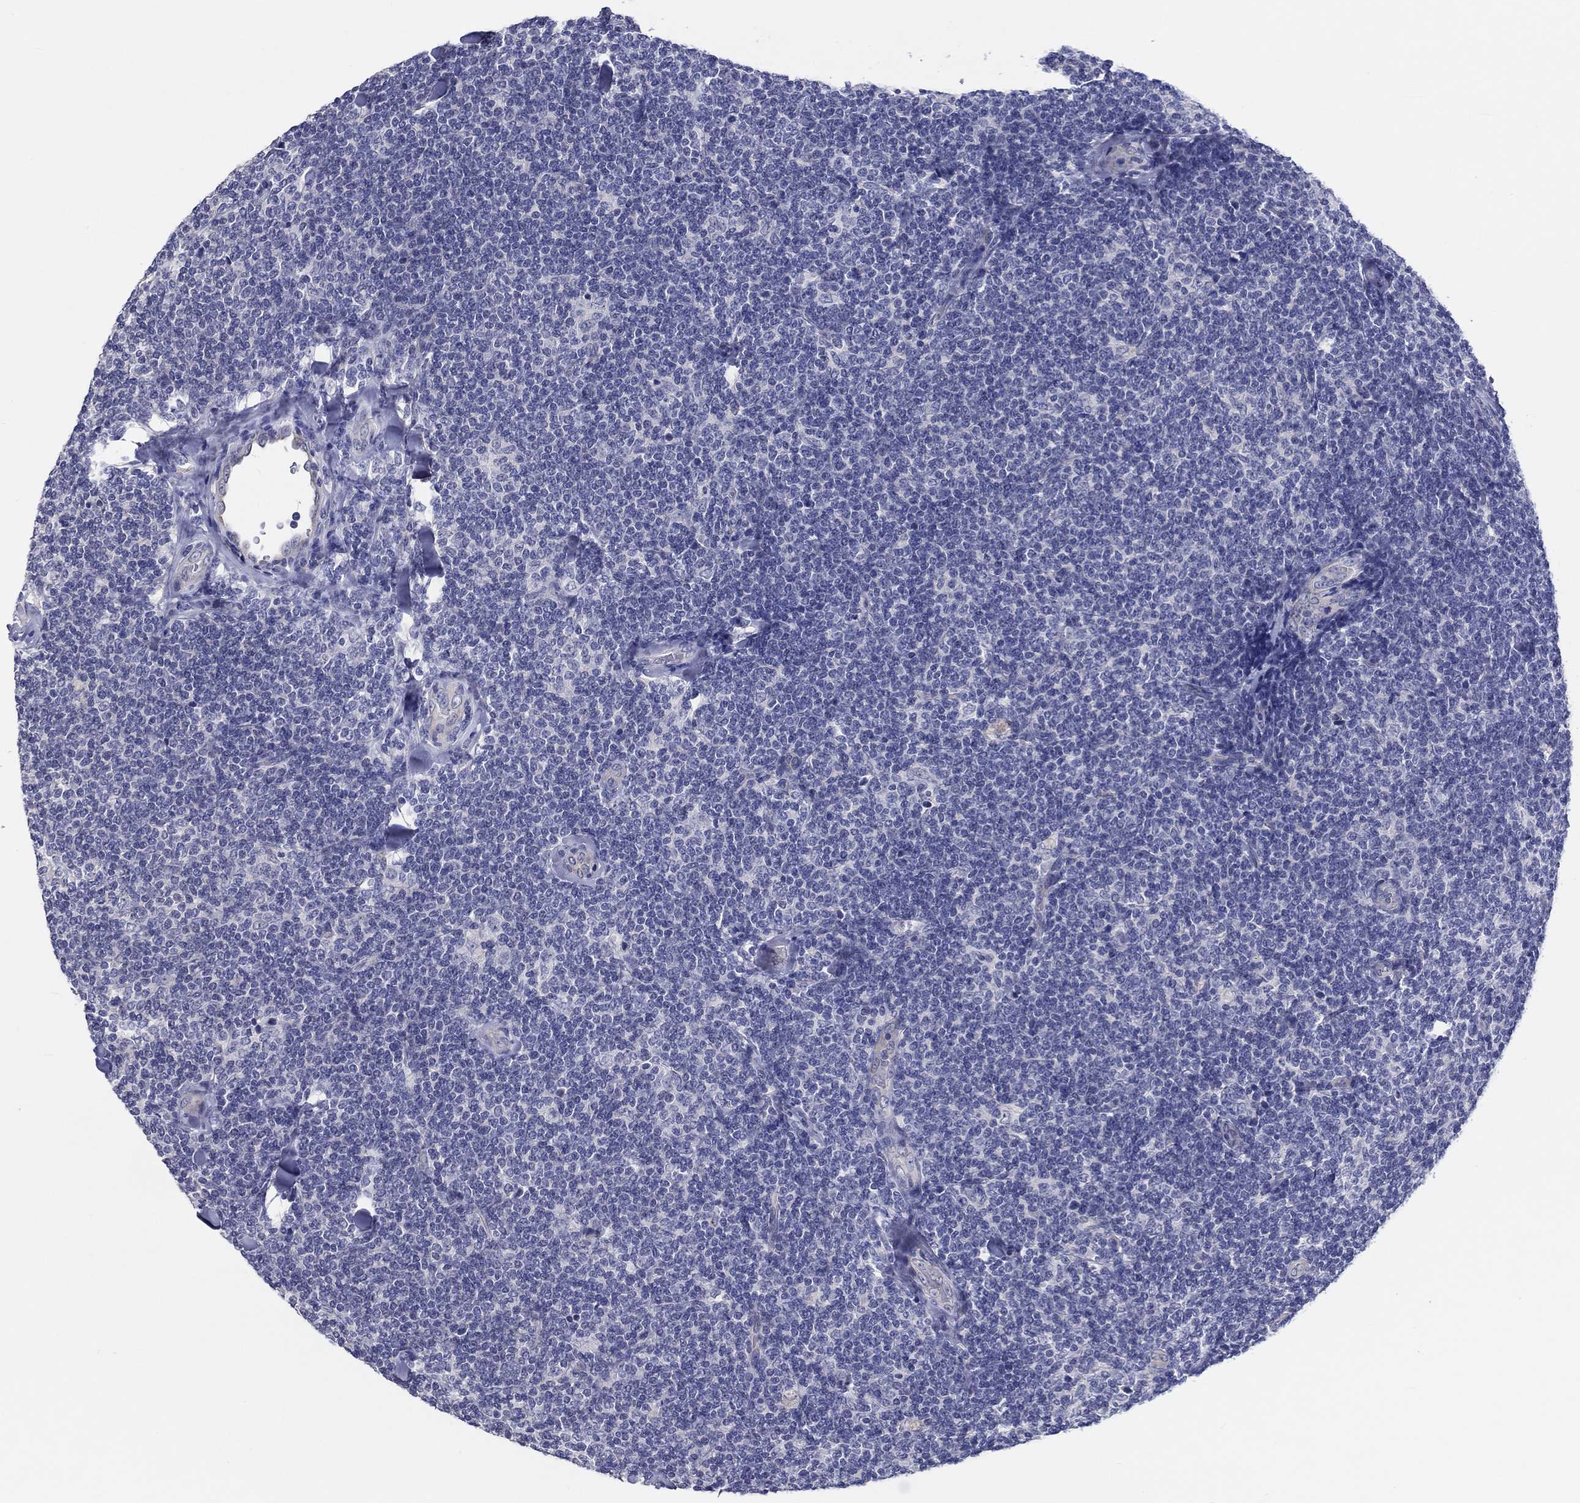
{"staining": {"intensity": "negative", "quantity": "none", "location": "none"}, "tissue": "lymphoma", "cell_type": "Tumor cells", "image_type": "cancer", "snomed": [{"axis": "morphology", "description": "Malignant lymphoma, non-Hodgkin's type, Low grade"}, {"axis": "topography", "description": "Lymph node"}], "caption": "A histopathology image of low-grade malignant lymphoma, non-Hodgkin's type stained for a protein displays no brown staining in tumor cells.", "gene": "CRYGD", "patient": {"sex": "female", "age": 56}}